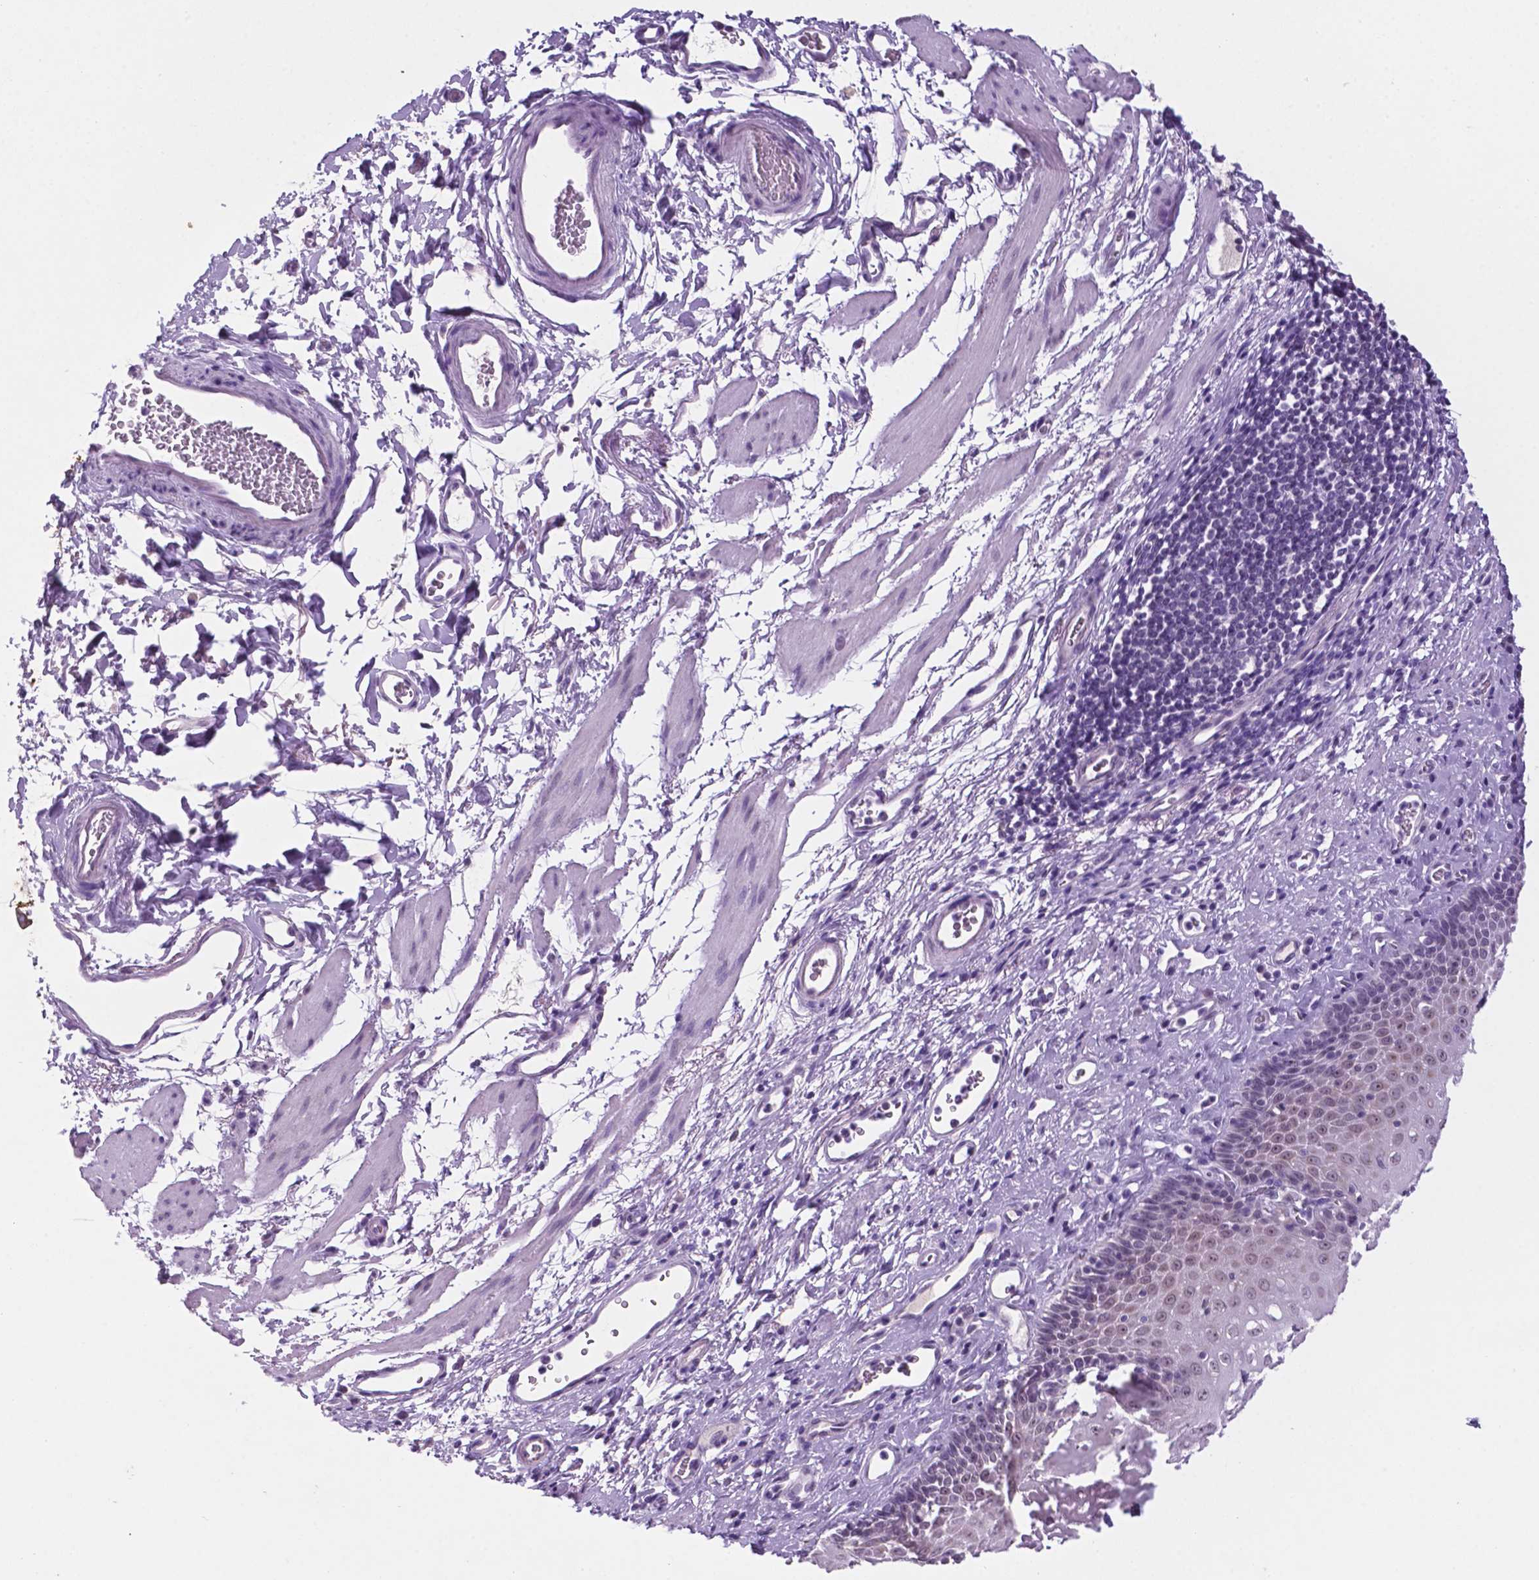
{"staining": {"intensity": "weak", "quantity": "25%-75%", "location": "nuclear"}, "tissue": "esophagus", "cell_type": "Squamous epithelial cells", "image_type": "normal", "snomed": [{"axis": "morphology", "description": "Normal tissue, NOS"}, {"axis": "topography", "description": "Esophagus"}], "caption": "IHC (DAB (3,3'-diaminobenzidine)) staining of normal esophagus displays weak nuclear protein staining in approximately 25%-75% of squamous epithelial cells.", "gene": "C18orf21", "patient": {"sex": "female", "age": 68}}